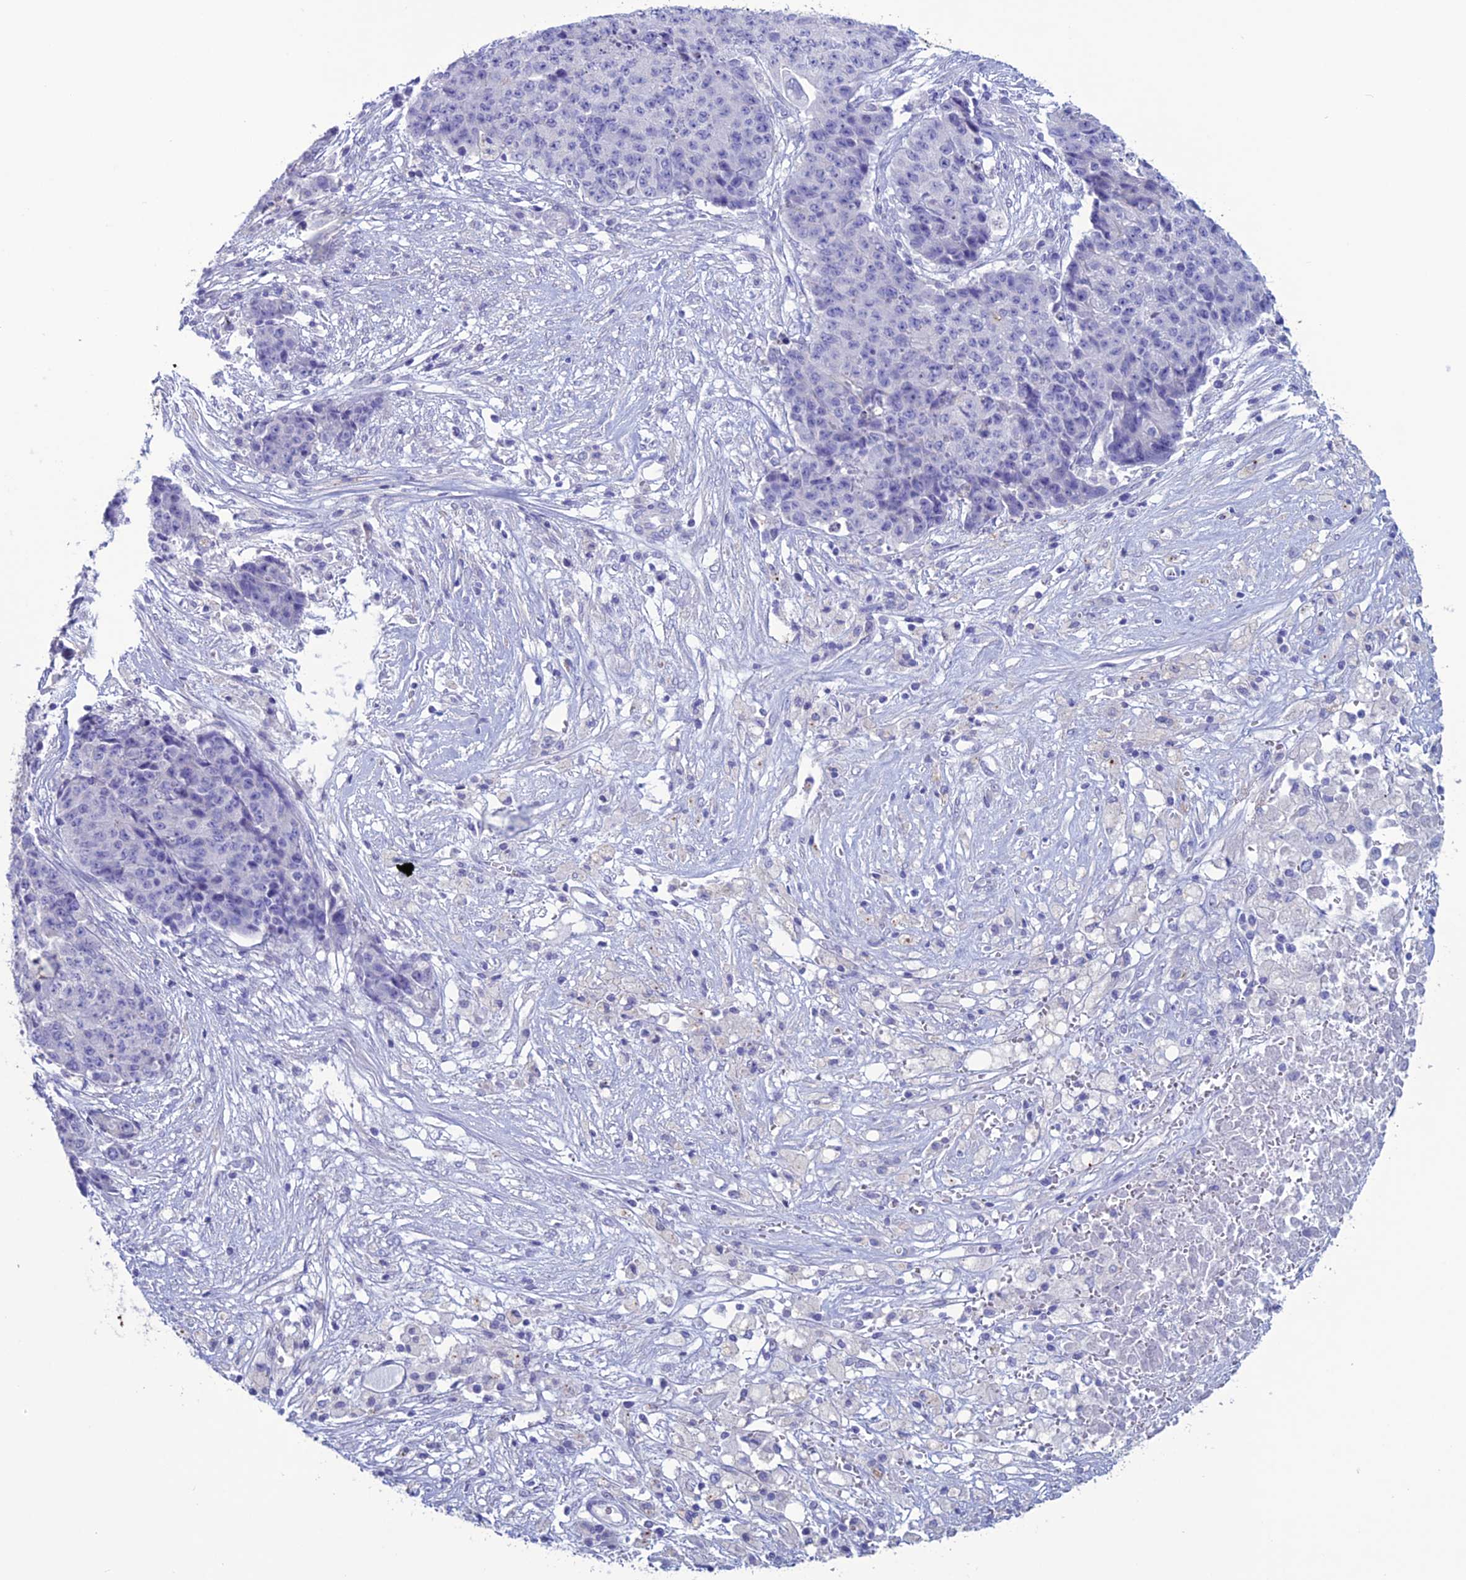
{"staining": {"intensity": "negative", "quantity": "none", "location": "none"}, "tissue": "ovarian cancer", "cell_type": "Tumor cells", "image_type": "cancer", "snomed": [{"axis": "morphology", "description": "Carcinoma, endometroid"}, {"axis": "topography", "description": "Ovary"}], "caption": "There is no significant expression in tumor cells of ovarian cancer. The staining was performed using DAB (3,3'-diaminobenzidine) to visualize the protein expression in brown, while the nuclei were stained in blue with hematoxylin (Magnification: 20x).", "gene": "CLEC2L", "patient": {"sex": "female", "age": 42}}